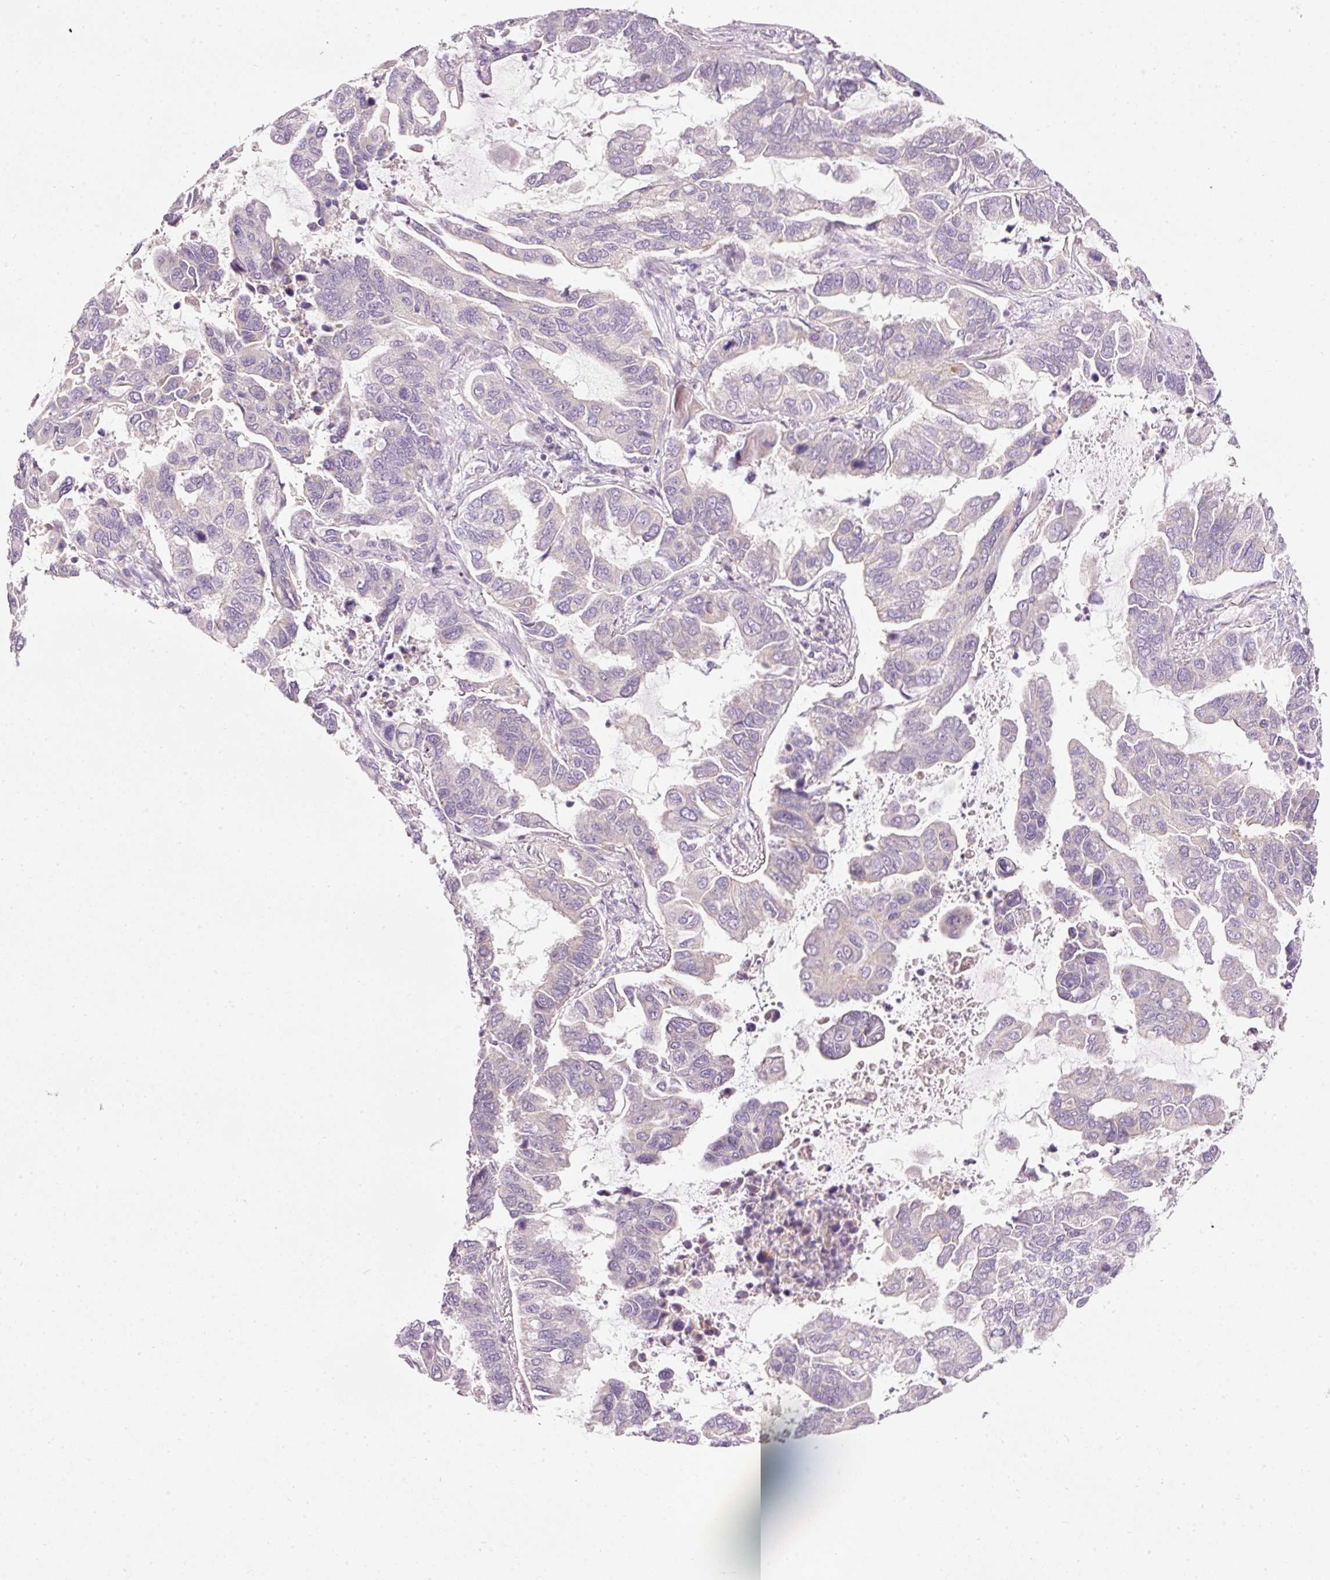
{"staining": {"intensity": "negative", "quantity": "none", "location": "none"}, "tissue": "lung cancer", "cell_type": "Tumor cells", "image_type": "cancer", "snomed": [{"axis": "morphology", "description": "Adenocarcinoma, NOS"}, {"axis": "topography", "description": "Lung"}], "caption": "This image is of lung cancer stained with immunohistochemistry (IHC) to label a protein in brown with the nuclei are counter-stained blue. There is no positivity in tumor cells.", "gene": "NAPA", "patient": {"sex": "male", "age": 64}}